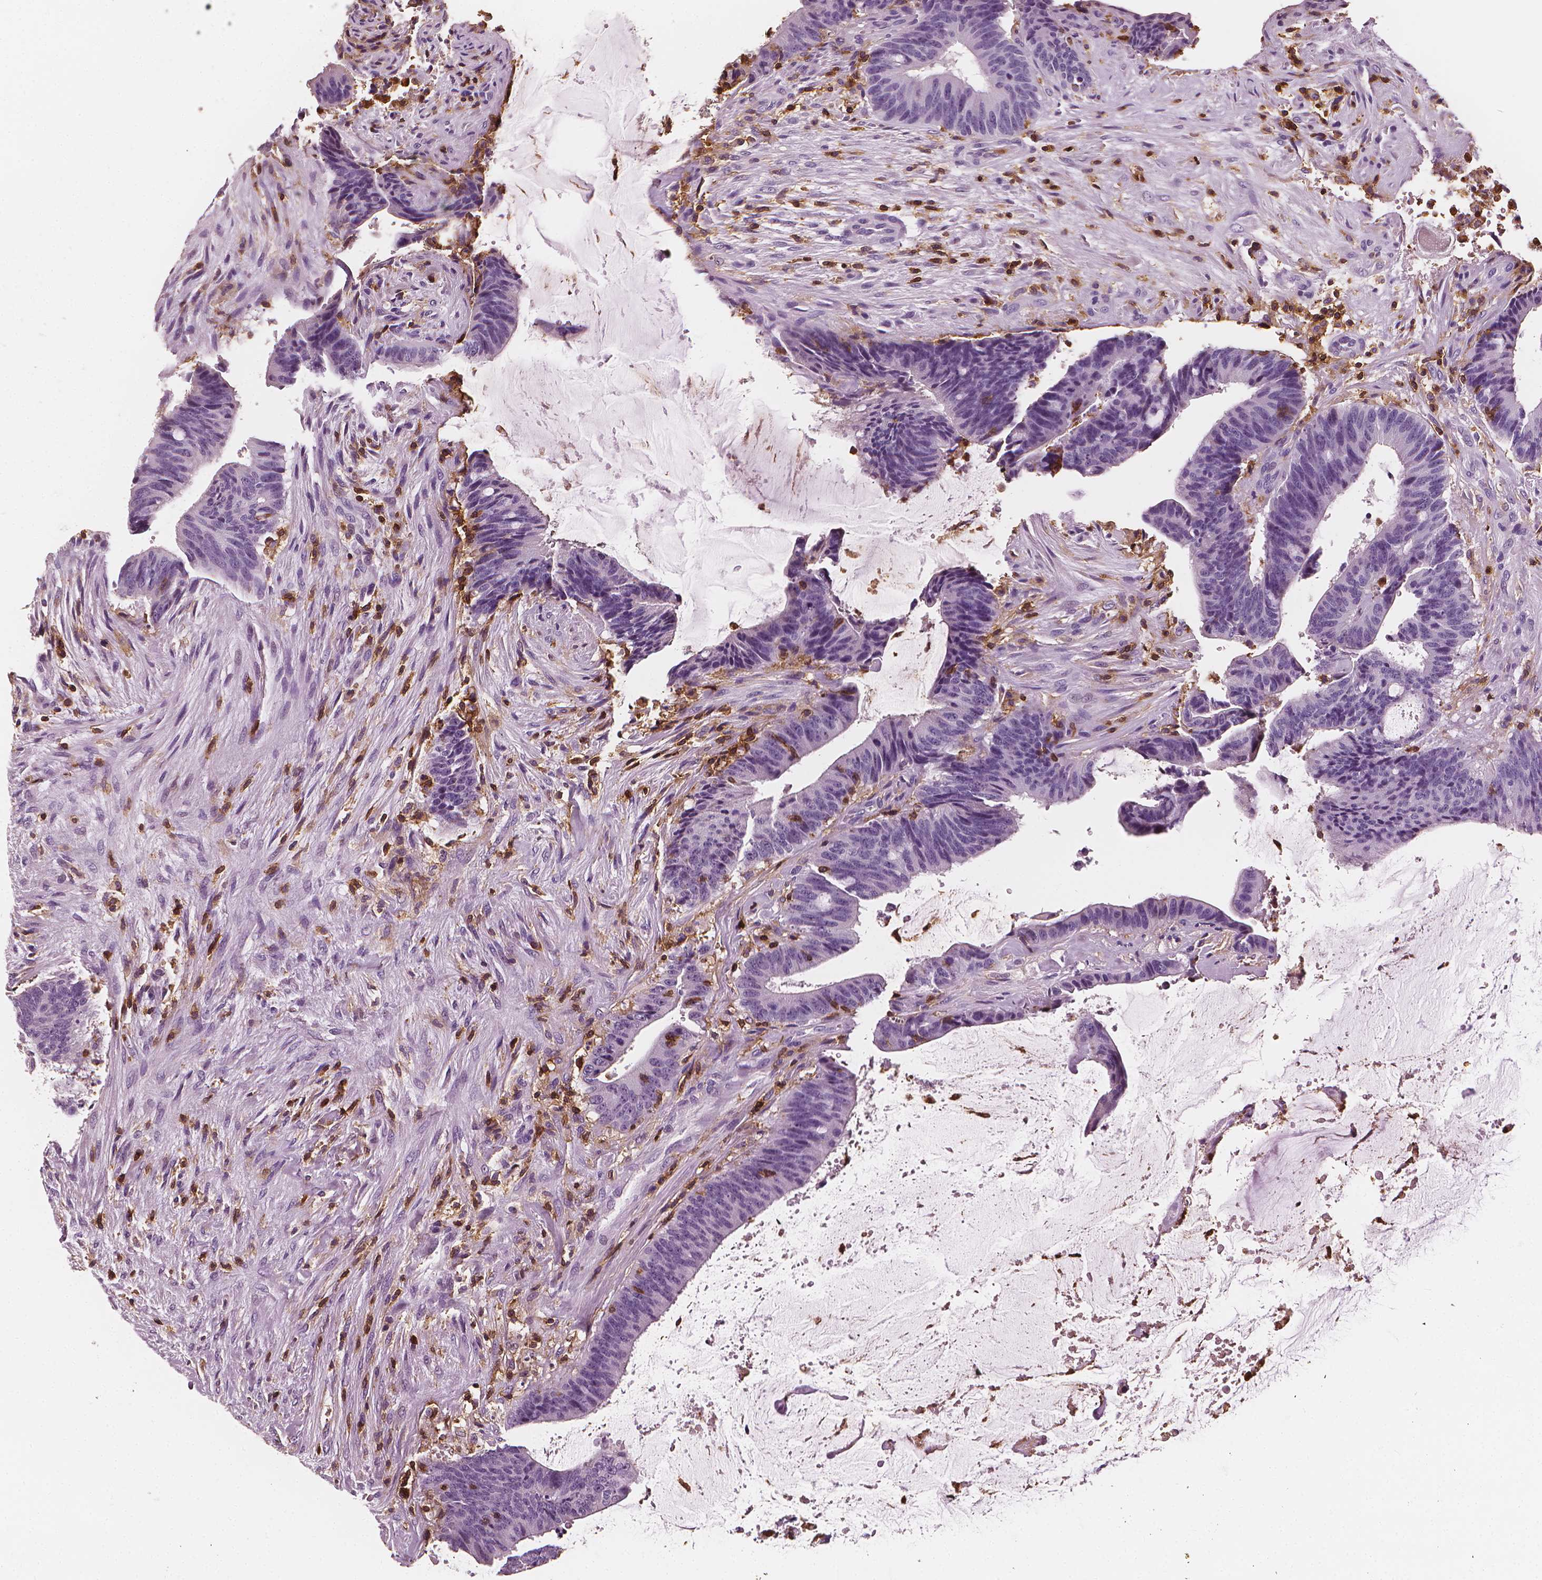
{"staining": {"intensity": "negative", "quantity": "none", "location": "none"}, "tissue": "colorectal cancer", "cell_type": "Tumor cells", "image_type": "cancer", "snomed": [{"axis": "morphology", "description": "Adenocarcinoma, NOS"}, {"axis": "topography", "description": "Colon"}], "caption": "A micrograph of colorectal adenocarcinoma stained for a protein reveals no brown staining in tumor cells.", "gene": "PTPRC", "patient": {"sex": "female", "age": 43}}